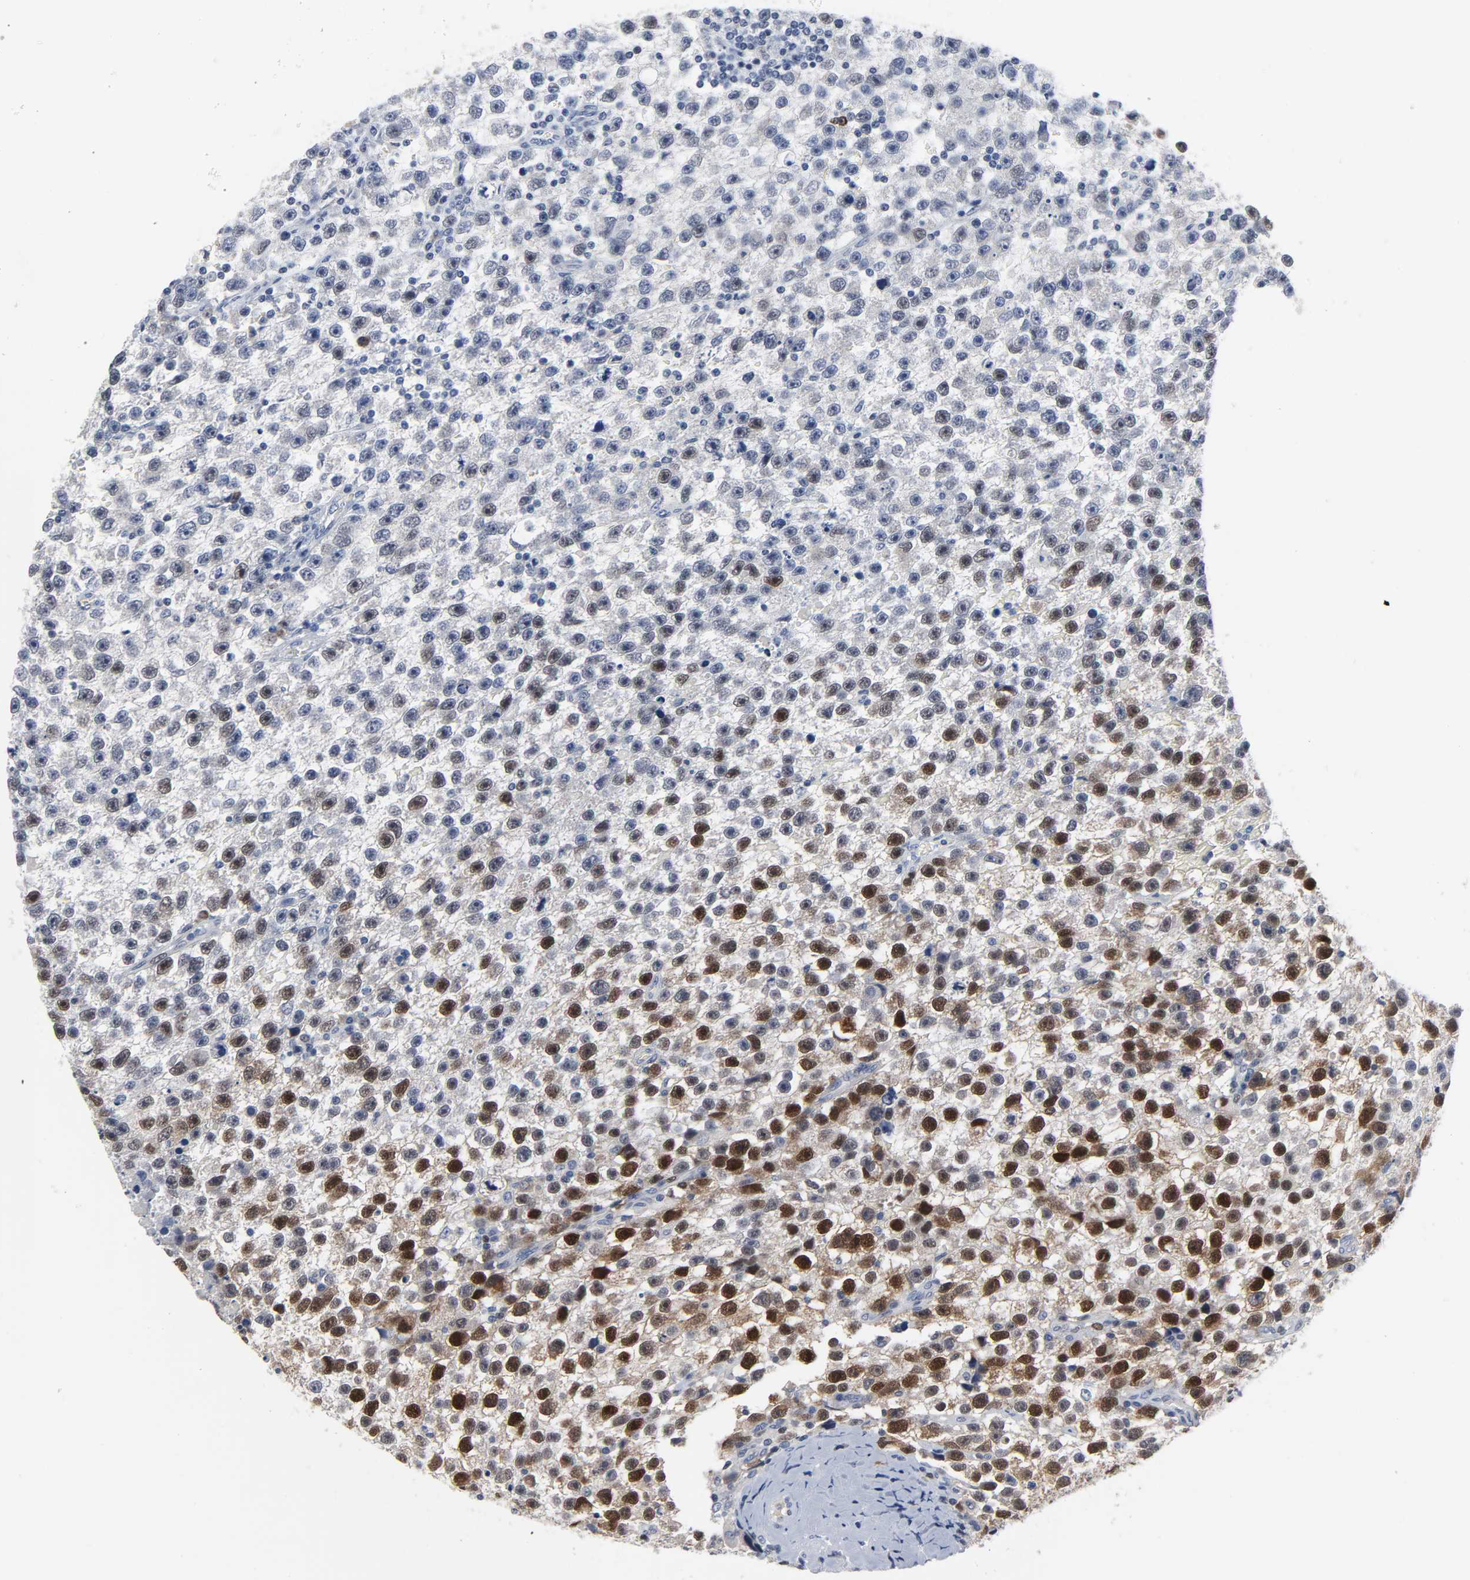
{"staining": {"intensity": "strong", "quantity": "25%-75%", "location": "cytoplasmic/membranous,nuclear"}, "tissue": "testis cancer", "cell_type": "Tumor cells", "image_type": "cancer", "snomed": [{"axis": "morphology", "description": "Seminoma, NOS"}, {"axis": "topography", "description": "Testis"}], "caption": "The immunohistochemical stain labels strong cytoplasmic/membranous and nuclear expression in tumor cells of seminoma (testis) tissue. Nuclei are stained in blue.", "gene": "WEE1", "patient": {"sex": "male", "age": 33}}